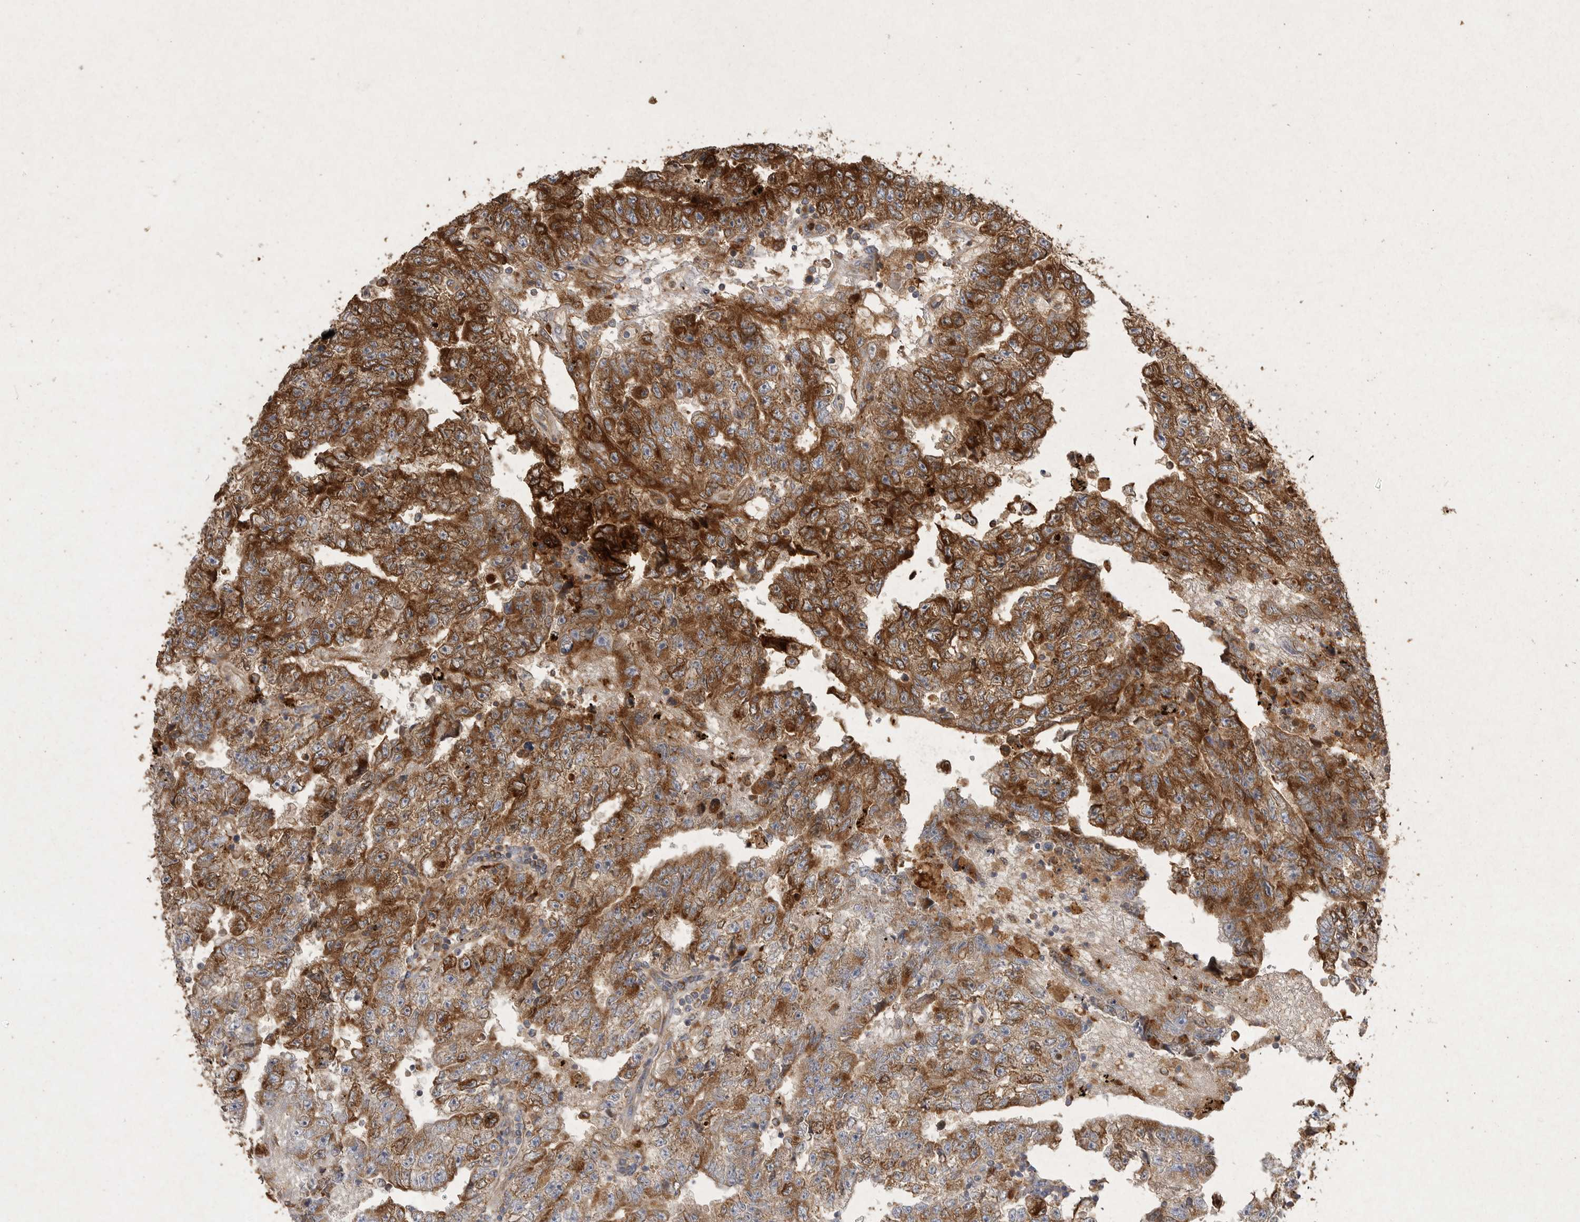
{"staining": {"intensity": "strong", "quantity": ">75%", "location": "cytoplasmic/membranous"}, "tissue": "testis cancer", "cell_type": "Tumor cells", "image_type": "cancer", "snomed": [{"axis": "morphology", "description": "Carcinoma, Embryonal, NOS"}, {"axis": "topography", "description": "Testis"}], "caption": "The photomicrograph demonstrates staining of testis embryonal carcinoma, revealing strong cytoplasmic/membranous protein staining (brown color) within tumor cells.", "gene": "MRPL41", "patient": {"sex": "male", "age": 25}}